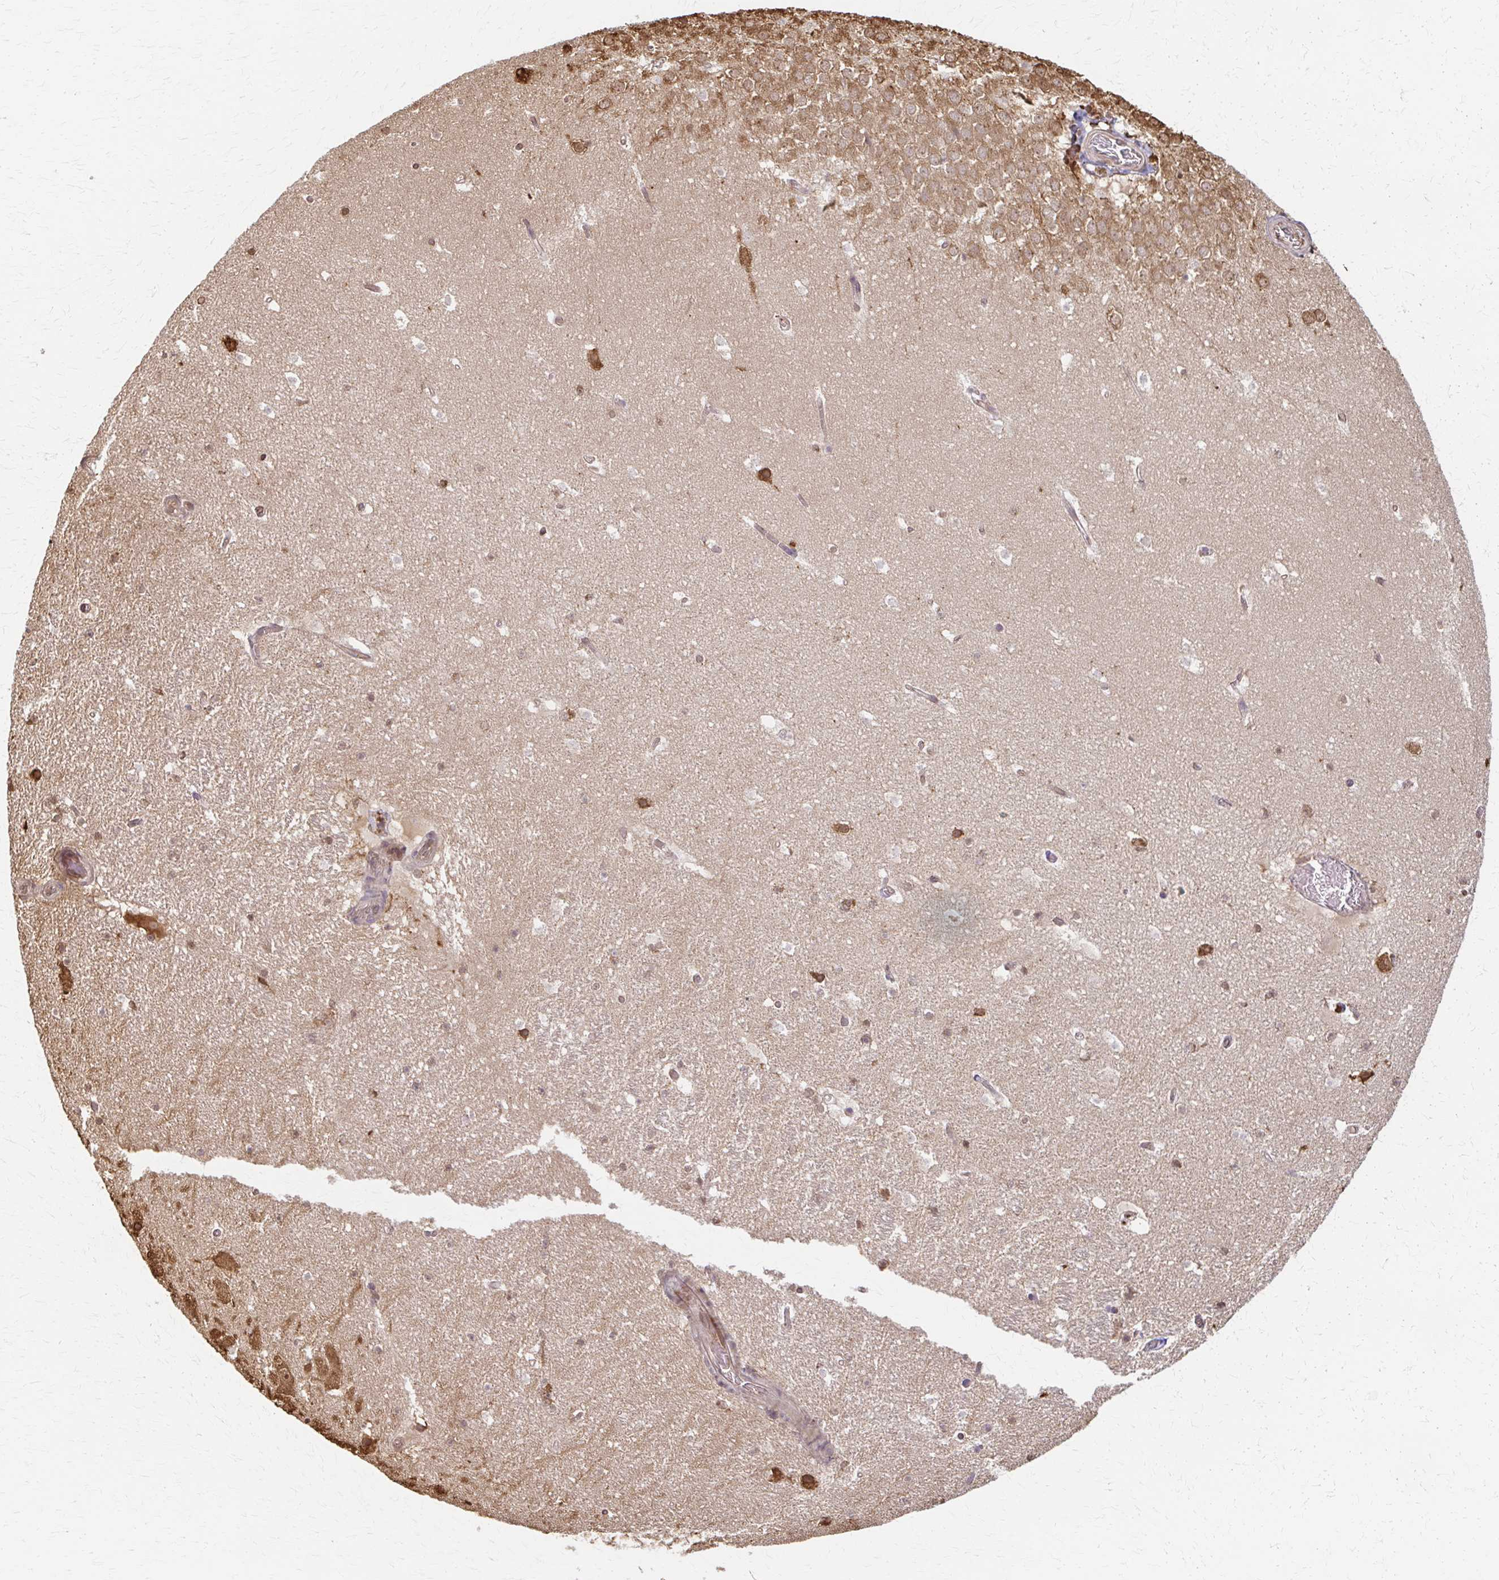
{"staining": {"intensity": "moderate", "quantity": "25%-75%", "location": "cytoplasmic/membranous"}, "tissue": "hippocampus", "cell_type": "Glial cells", "image_type": "normal", "snomed": [{"axis": "morphology", "description": "Normal tissue, NOS"}, {"axis": "topography", "description": "Hippocampus"}], "caption": "A brown stain highlights moderate cytoplasmic/membranous positivity of a protein in glial cells of benign hippocampus.", "gene": "ARHGAP35", "patient": {"sex": "female", "age": 42}}